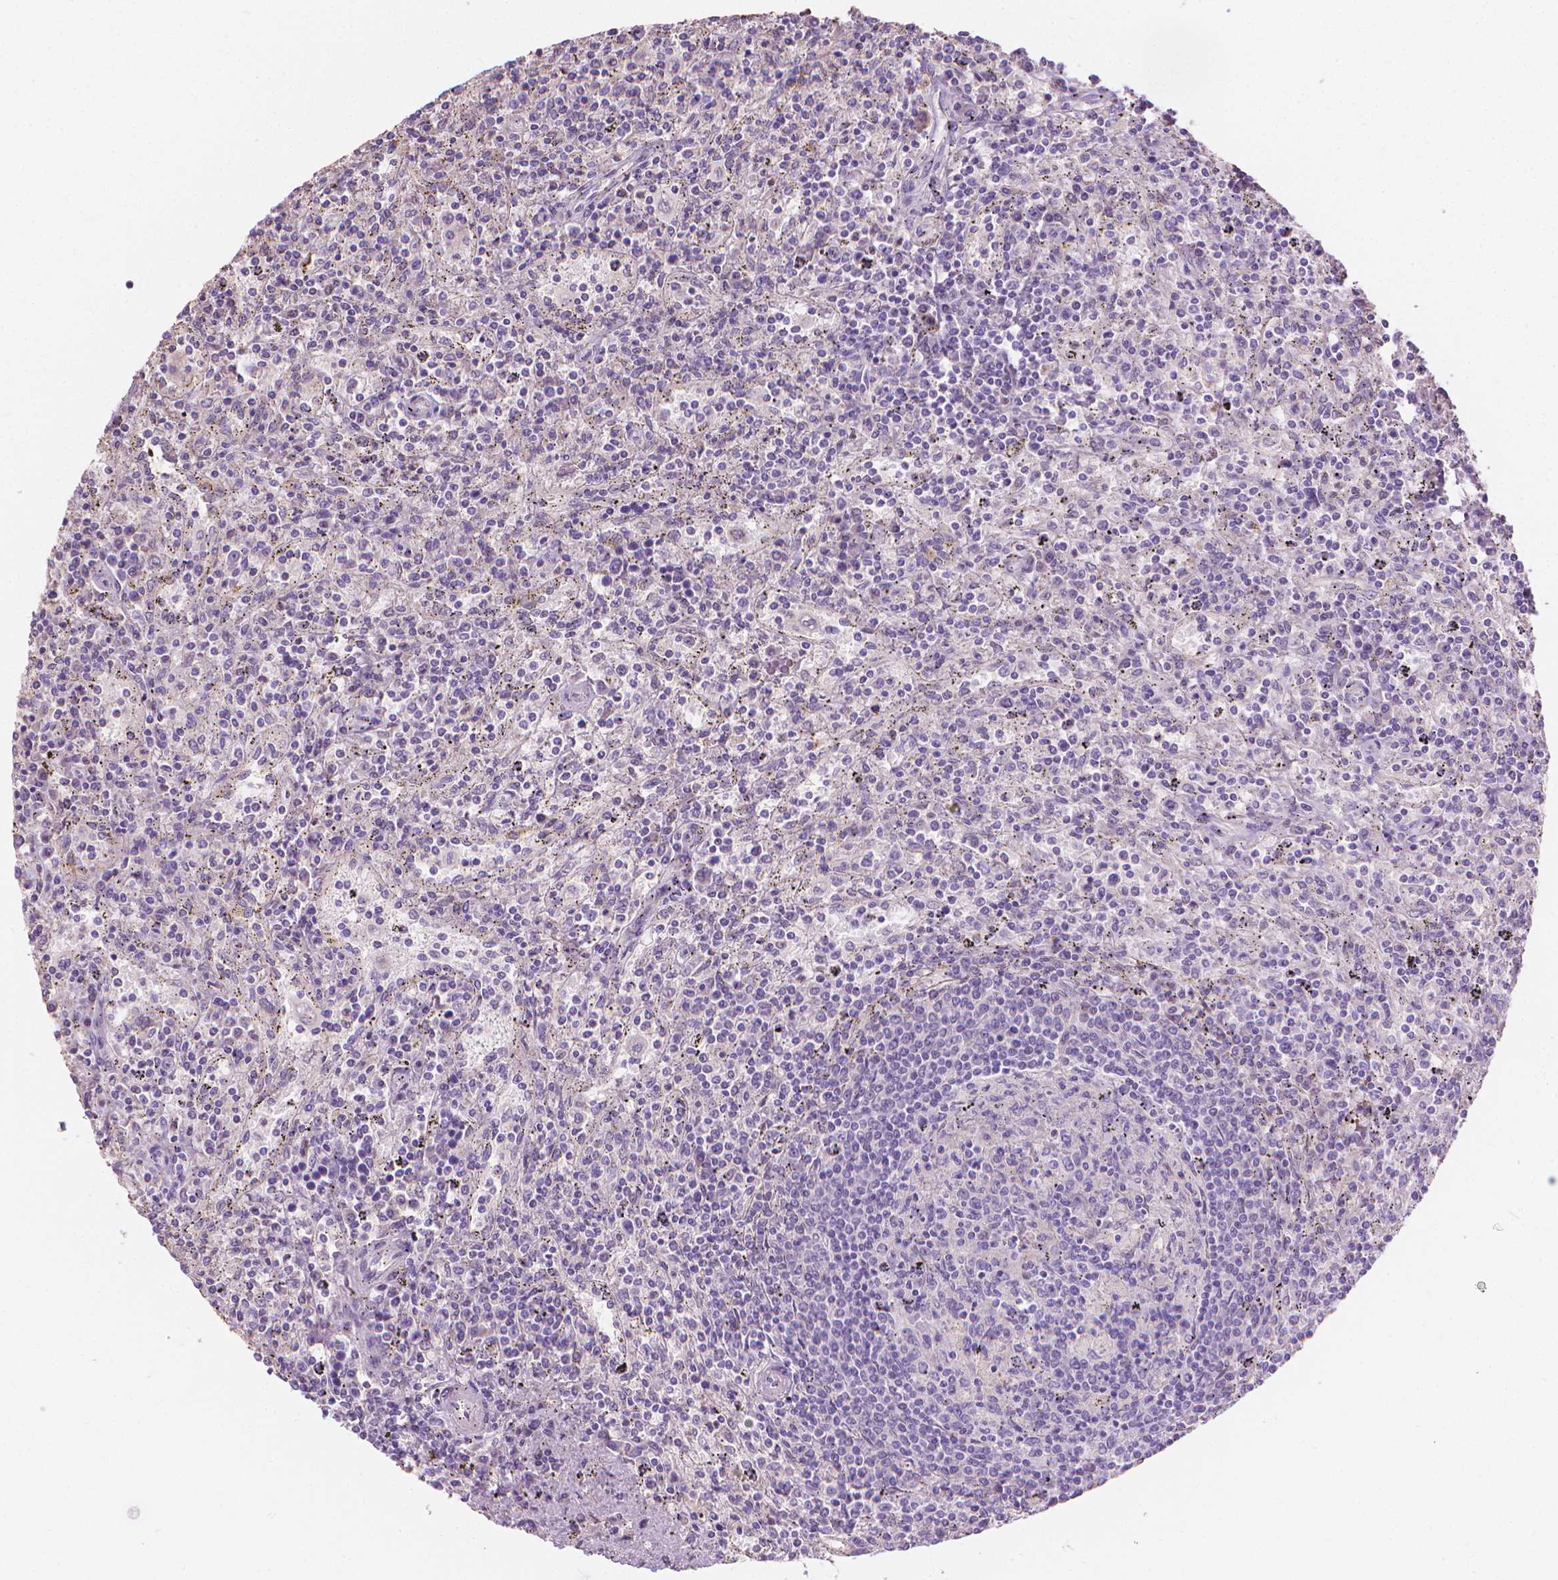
{"staining": {"intensity": "negative", "quantity": "none", "location": "none"}, "tissue": "lymphoma", "cell_type": "Tumor cells", "image_type": "cancer", "snomed": [{"axis": "morphology", "description": "Malignant lymphoma, non-Hodgkin's type, Low grade"}, {"axis": "topography", "description": "Spleen"}], "caption": "This is an immunohistochemistry photomicrograph of low-grade malignant lymphoma, non-Hodgkin's type. There is no expression in tumor cells.", "gene": "CABCOCO1", "patient": {"sex": "male", "age": 62}}